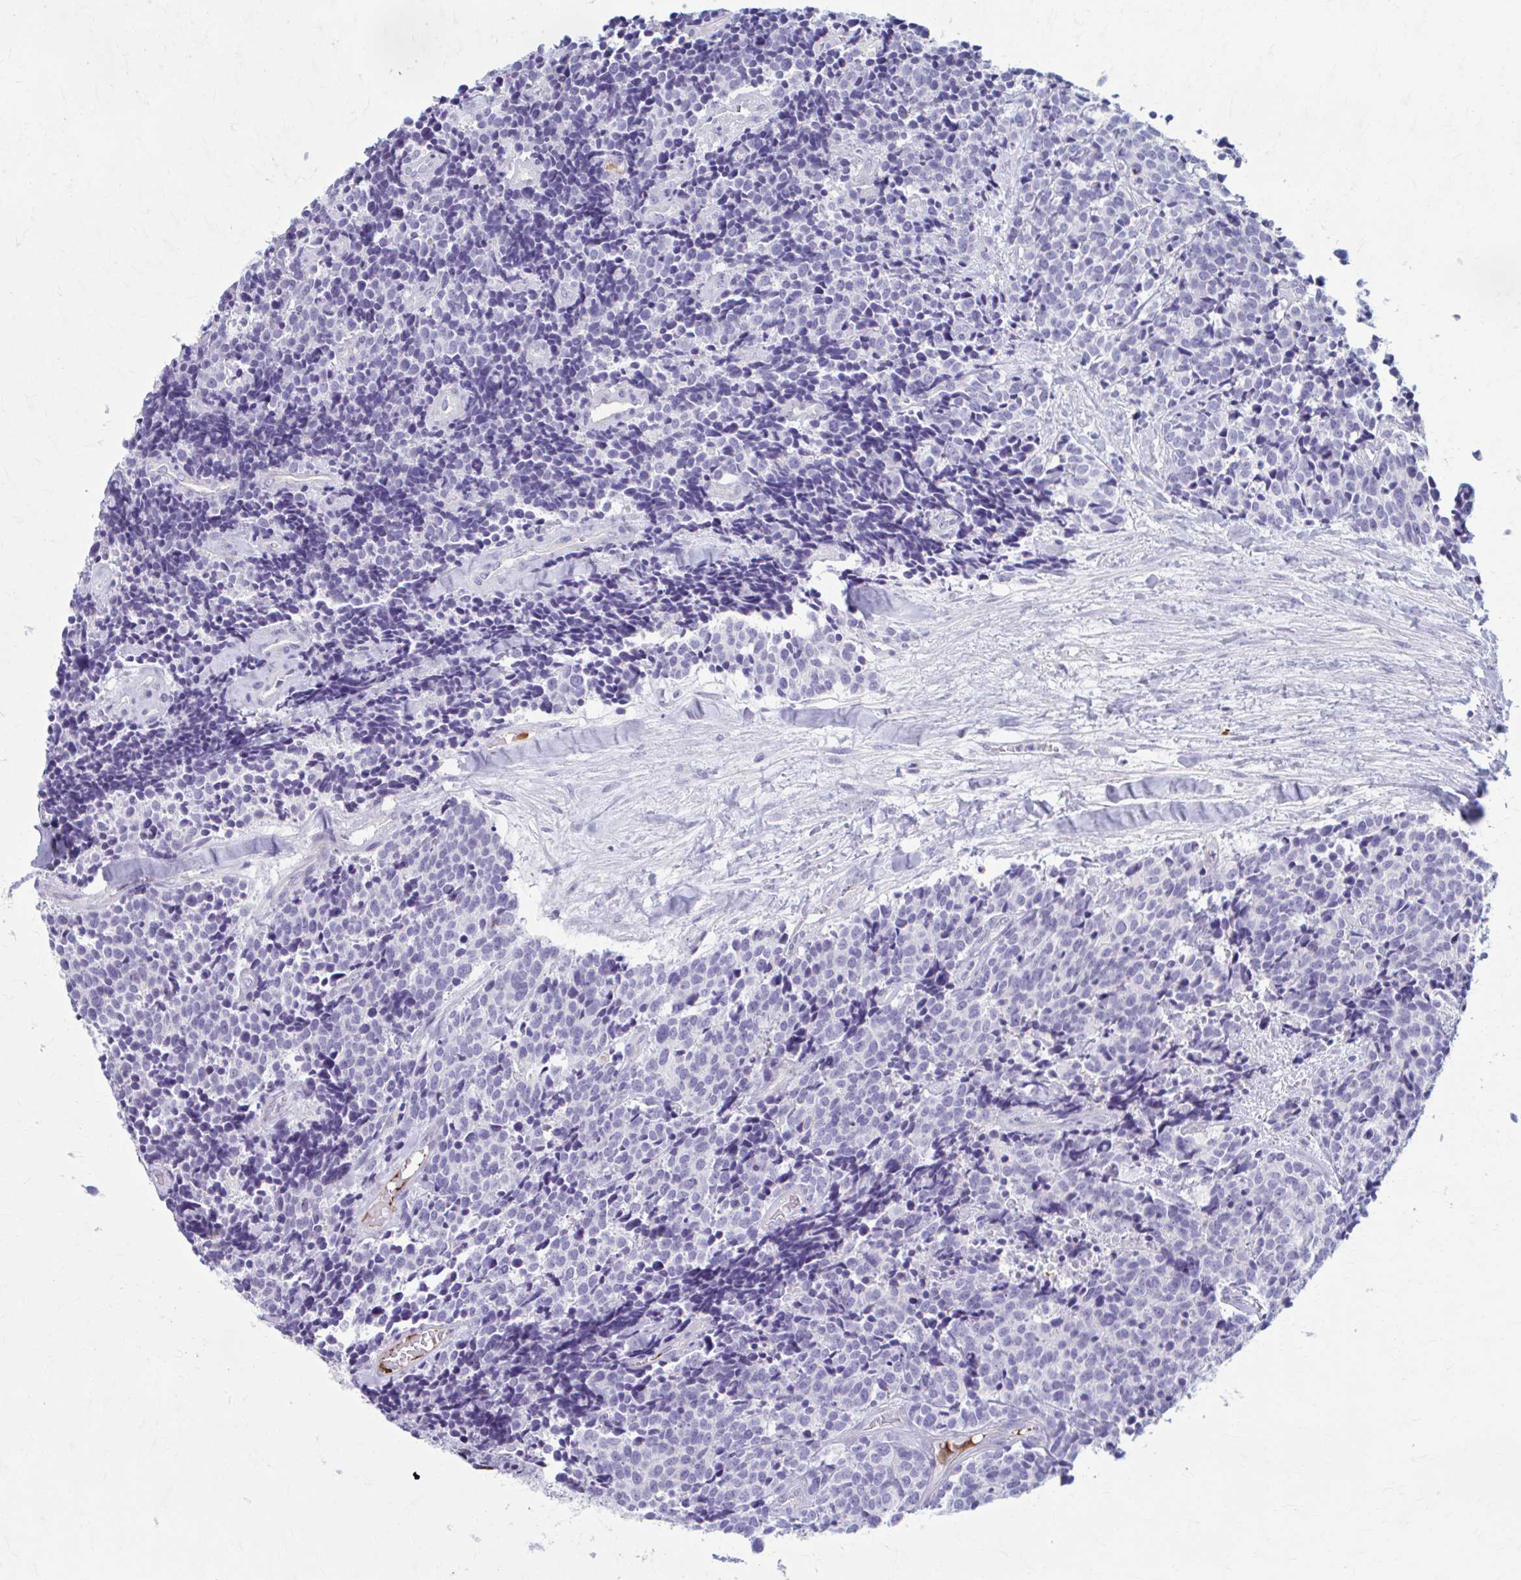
{"staining": {"intensity": "negative", "quantity": "none", "location": "none"}, "tissue": "carcinoid", "cell_type": "Tumor cells", "image_type": "cancer", "snomed": [{"axis": "morphology", "description": "Carcinoid, malignant, NOS"}, {"axis": "topography", "description": "Skin"}], "caption": "DAB immunohistochemical staining of carcinoid displays no significant expression in tumor cells.", "gene": "C12orf71", "patient": {"sex": "female", "age": 79}}